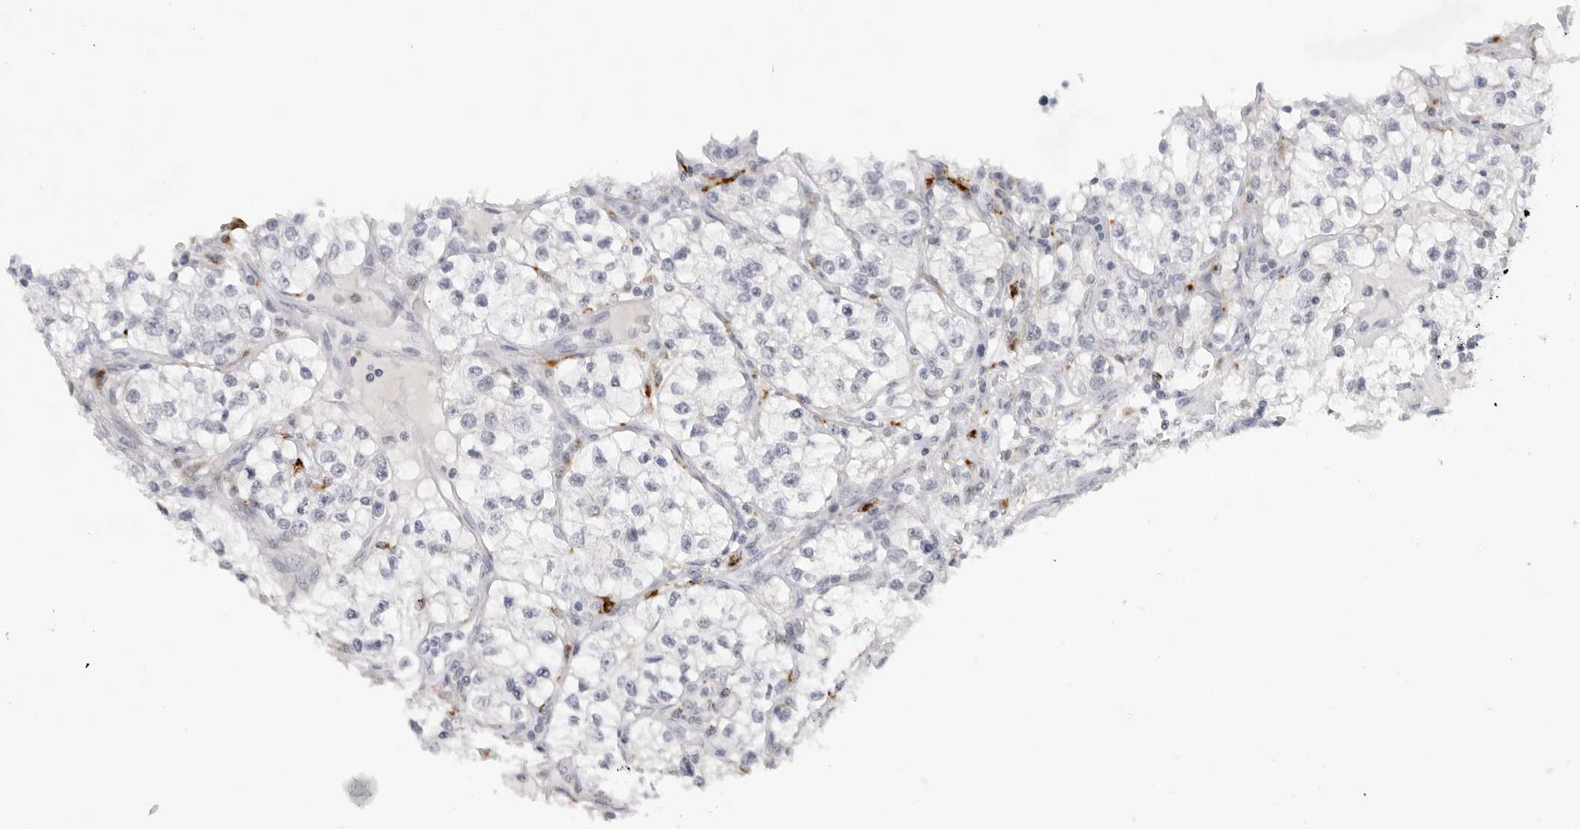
{"staining": {"intensity": "negative", "quantity": "none", "location": "none"}, "tissue": "renal cancer", "cell_type": "Tumor cells", "image_type": "cancer", "snomed": [{"axis": "morphology", "description": "Adenocarcinoma, NOS"}, {"axis": "topography", "description": "Kidney"}], "caption": "This is a photomicrograph of IHC staining of renal cancer (adenocarcinoma), which shows no staining in tumor cells. (Immunohistochemistry, brightfield microscopy, high magnification).", "gene": "KLK12", "patient": {"sex": "female", "age": 57}}